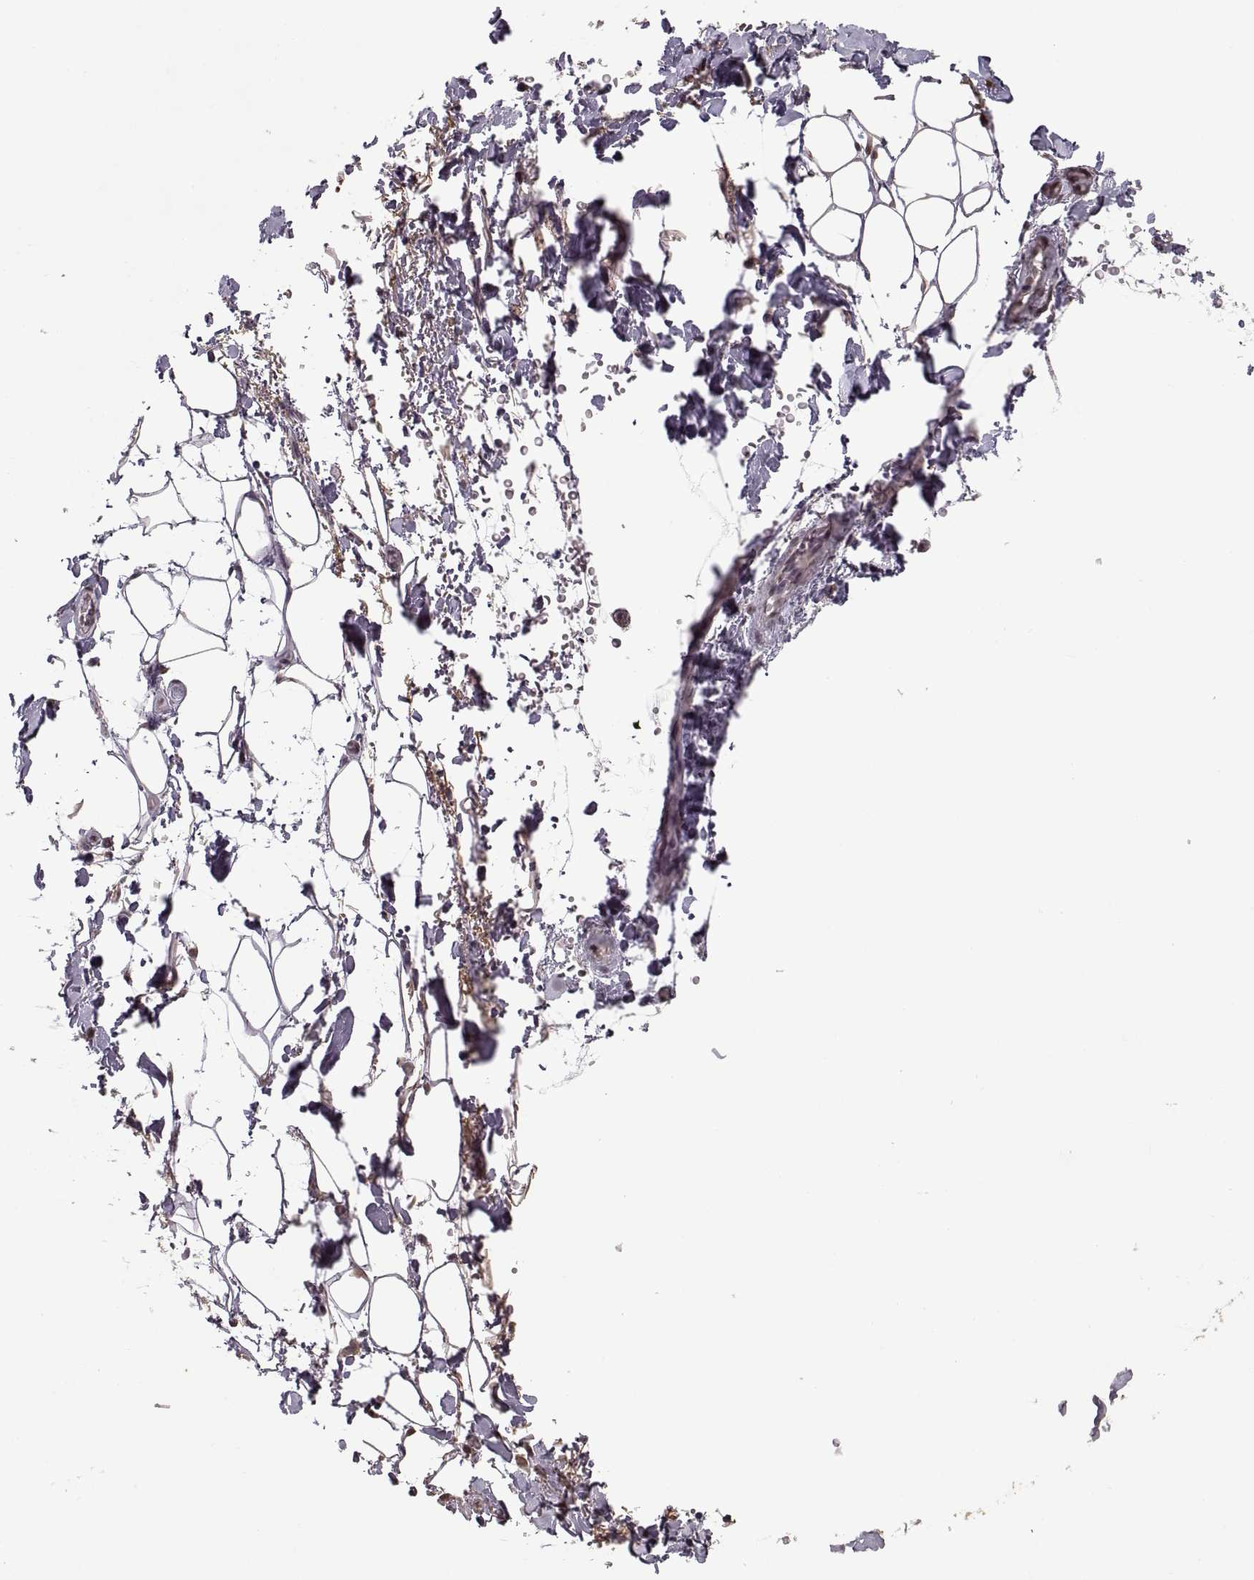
{"staining": {"intensity": "negative", "quantity": "none", "location": "none"}, "tissue": "adipose tissue", "cell_type": "Adipocytes", "image_type": "normal", "snomed": [{"axis": "morphology", "description": "Normal tissue, NOS"}, {"axis": "topography", "description": "Anal"}, {"axis": "topography", "description": "Peripheral nerve tissue"}], "caption": "High power microscopy histopathology image of an immunohistochemistry image of unremarkable adipose tissue, revealing no significant positivity in adipocytes. The staining was performed using DAB (3,3'-diaminobenzidine) to visualize the protein expression in brown, while the nuclei were stained in blue with hematoxylin (Magnification: 20x).", "gene": "PALS1", "patient": {"sex": "male", "age": 53}}